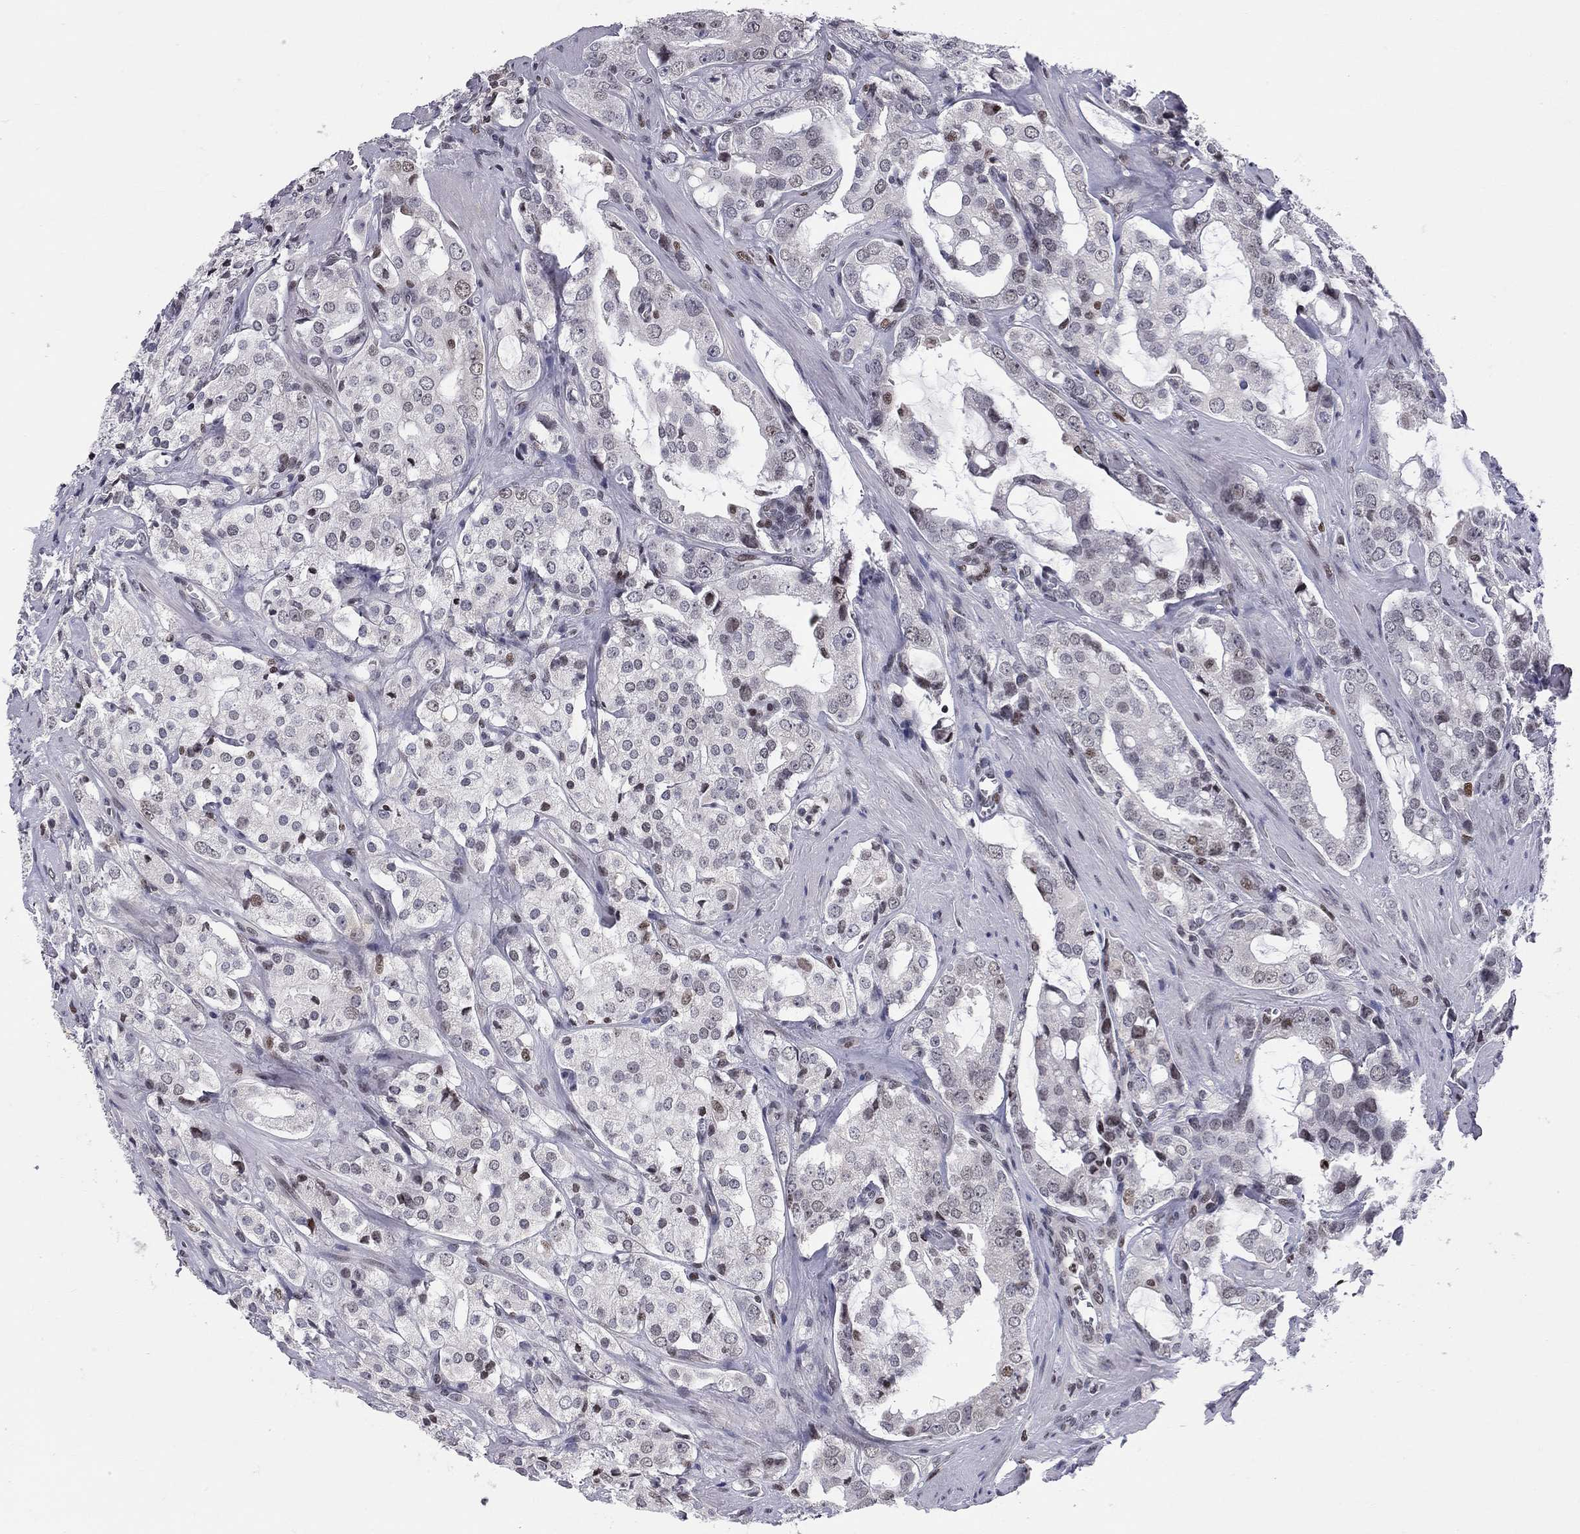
{"staining": {"intensity": "moderate", "quantity": "<25%", "location": "nuclear"}, "tissue": "prostate cancer", "cell_type": "Tumor cells", "image_type": "cancer", "snomed": [{"axis": "morphology", "description": "Adenocarcinoma, NOS"}, {"axis": "topography", "description": "Prostate"}], "caption": "Protein staining of prostate cancer tissue displays moderate nuclear expression in about <25% of tumor cells.", "gene": "RNASEH2C", "patient": {"sex": "male", "age": 66}}